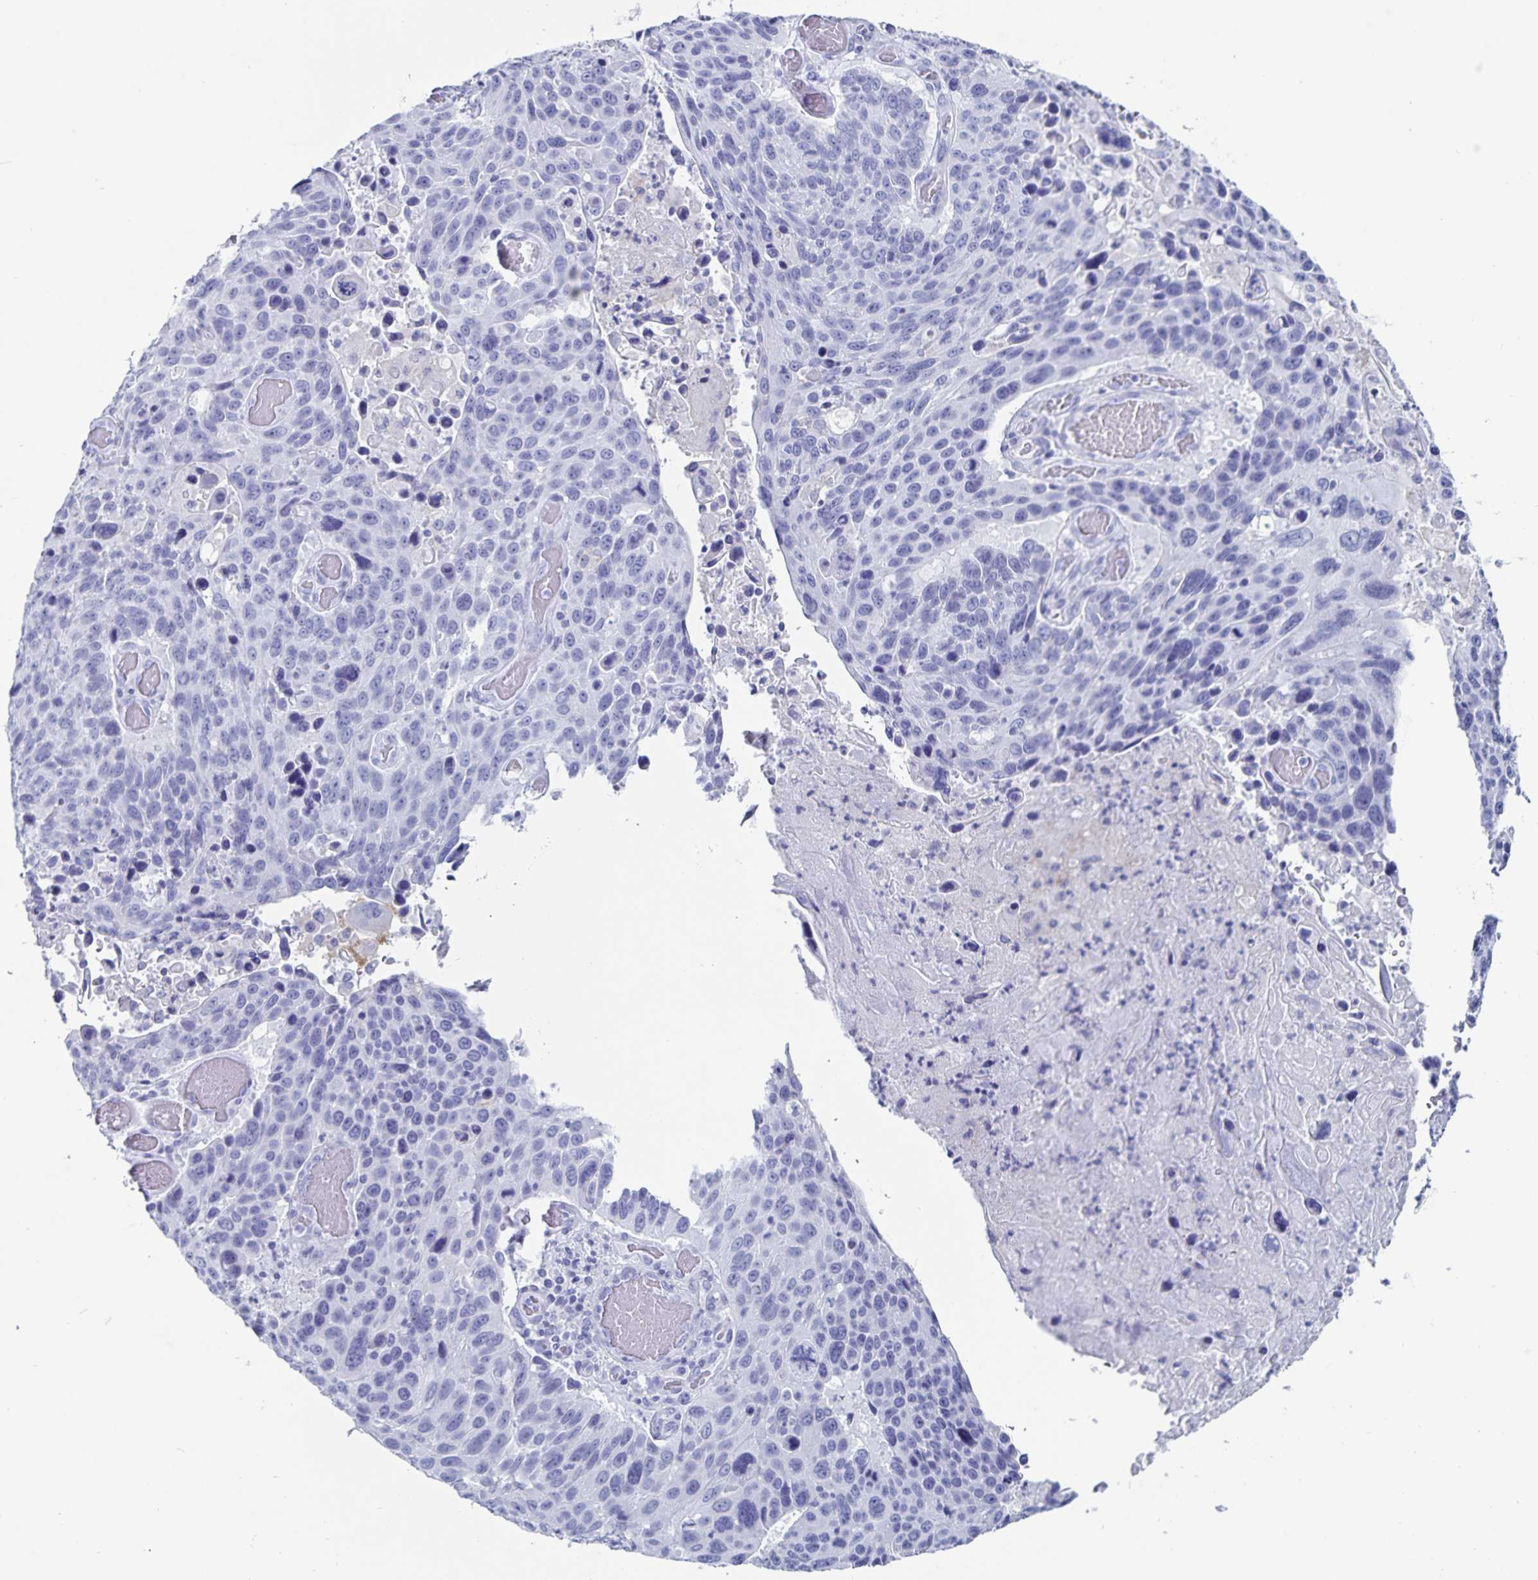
{"staining": {"intensity": "negative", "quantity": "none", "location": "none"}, "tissue": "lung cancer", "cell_type": "Tumor cells", "image_type": "cancer", "snomed": [{"axis": "morphology", "description": "Squamous cell carcinoma, NOS"}, {"axis": "topography", "description": "Lung"}], "caption": "Tumor cells are negative for brown protein staining in squamous cell carcinoma (lung).", "gene": "C19orf73", "patient": {"sex": "male", "age": 68}}